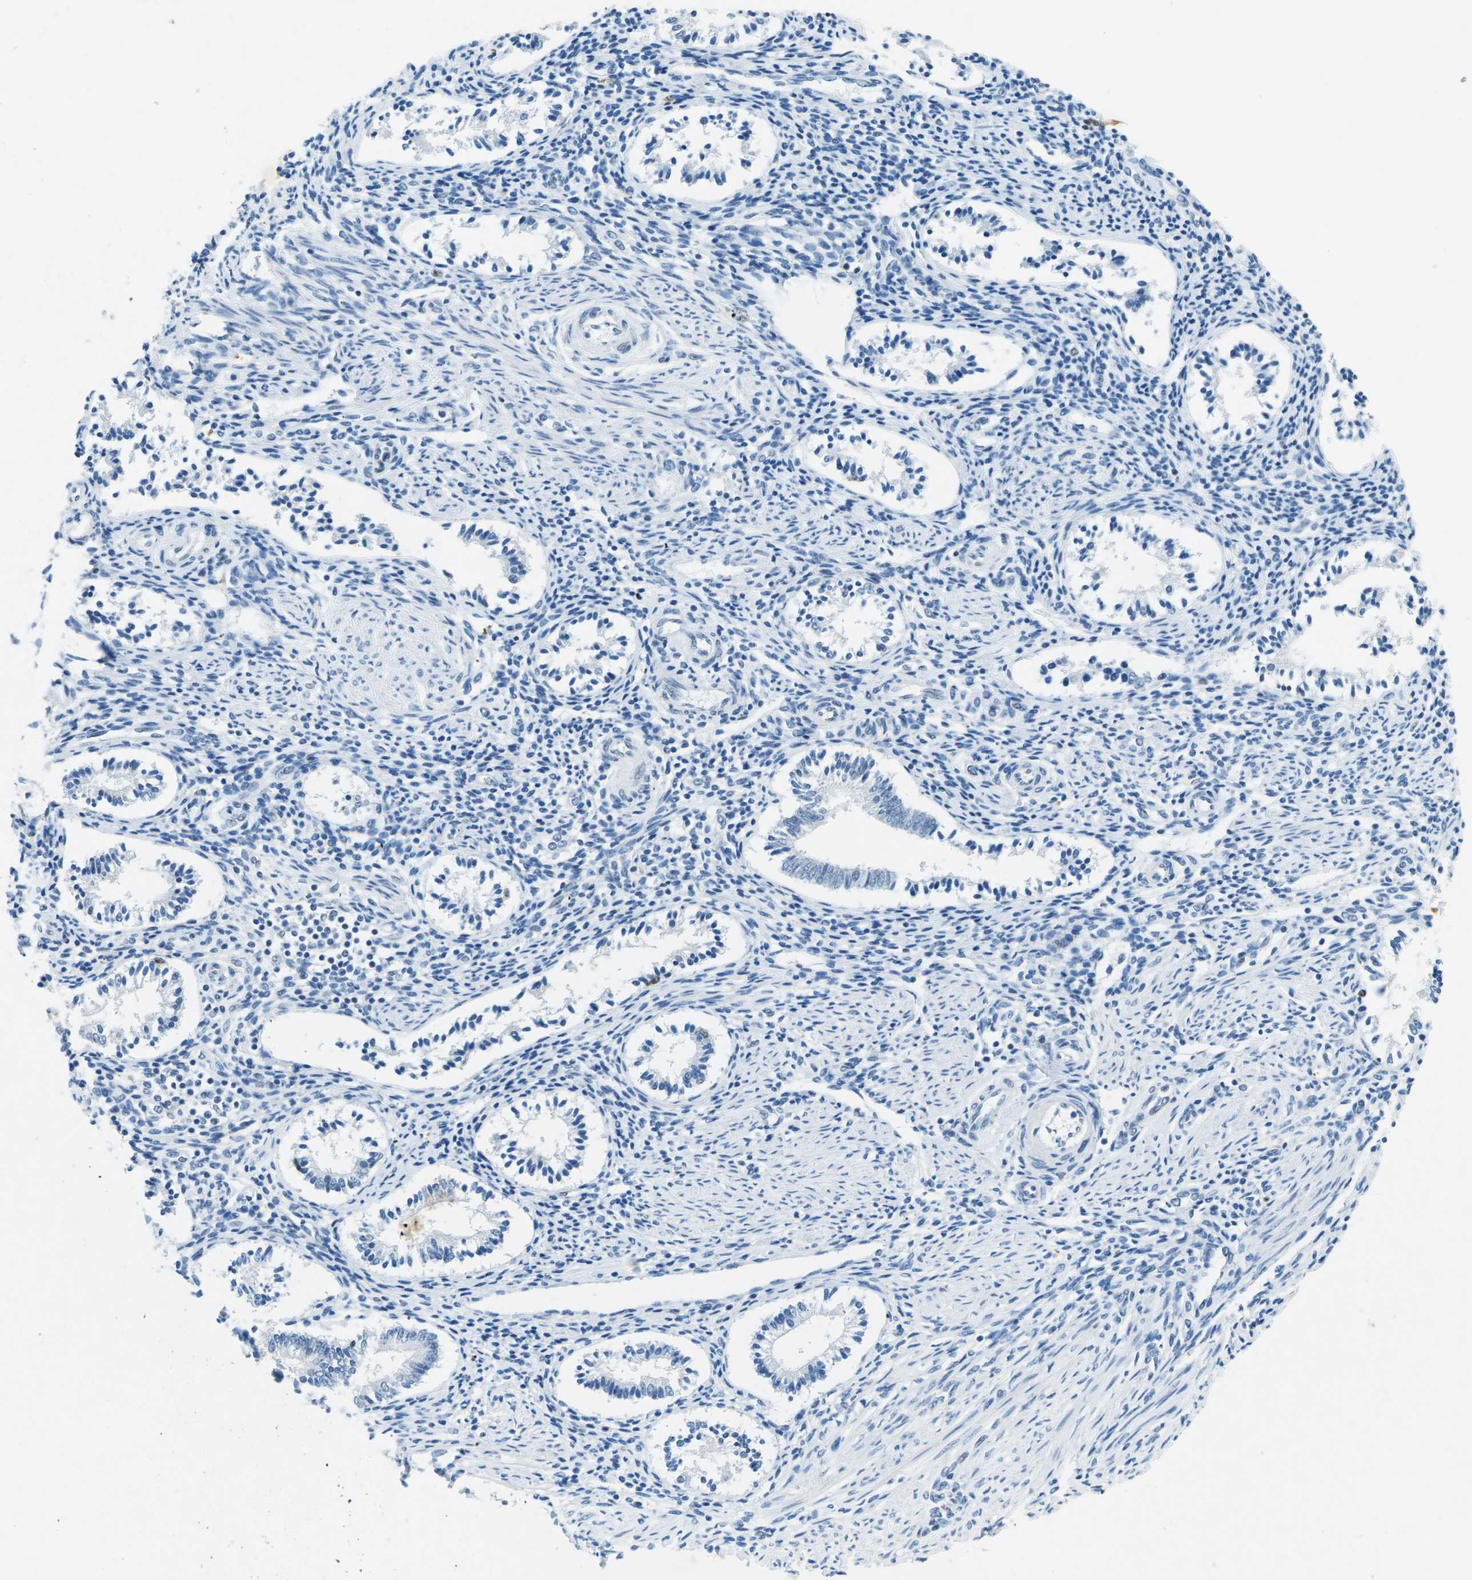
{"staining": {"intensity": "moderate", "quantity": "<25%", "location": "nuclear"}, "tissue": "endometrium", "cell_type": "Cells in endometrial stroma", "image_type": "normal", "snomed": [{"axis": "morphology", "description": "Normal tissue, NOS"}, {"axis": "topography", "description": "Endometrium"}], "caption": "Cells in endometrial stroma reveal low levels of moderate nuclear expression in approximately <25% of cells in unremarkable human endometrium.", "gene": "RB1", "patient": {"sex": "female", "age": 42}}